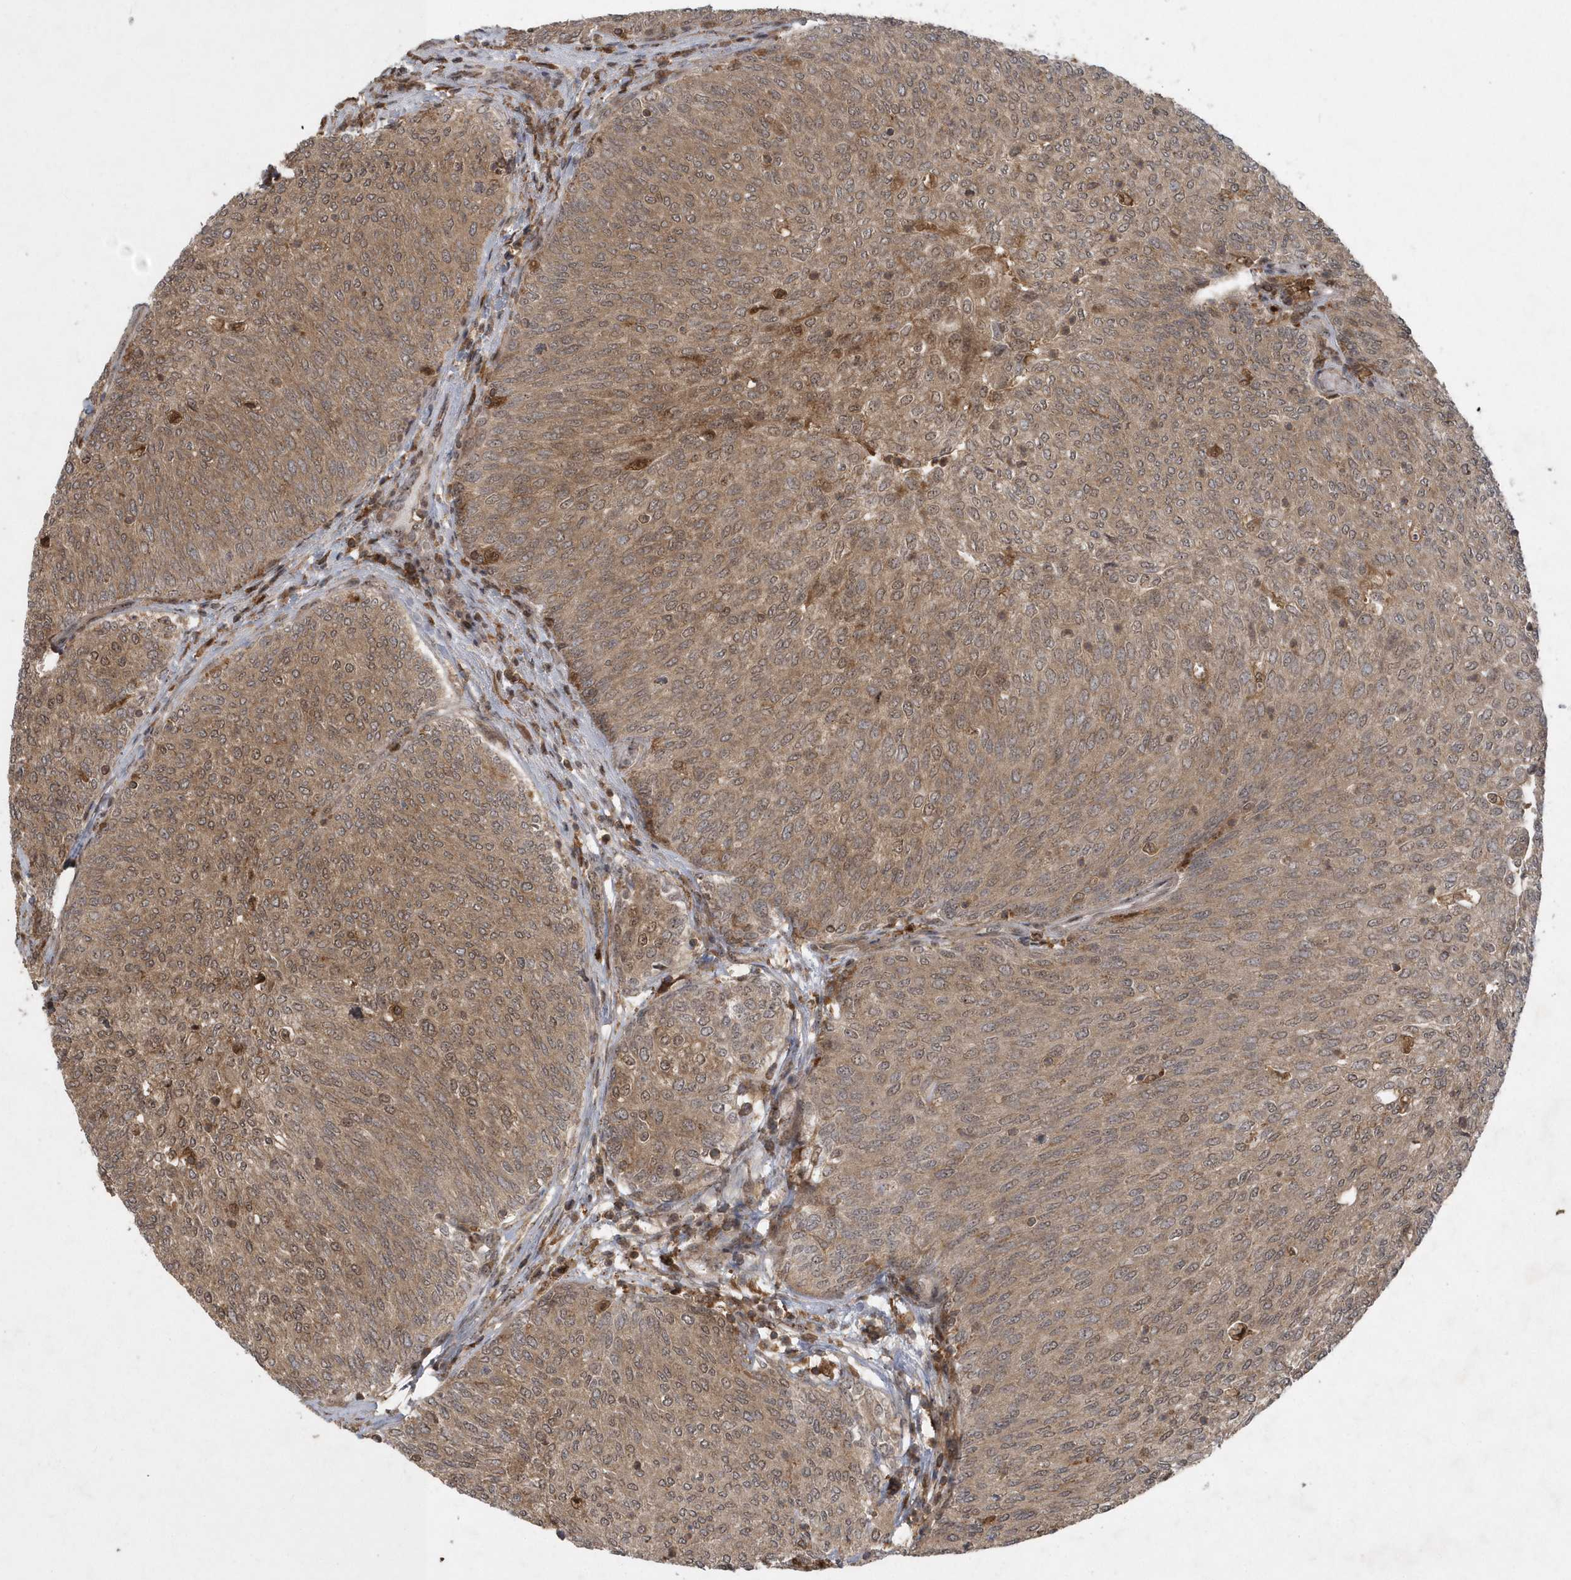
{"staining": {"intensity": "moderate", "quantity": ">75%", "location": "cytoplasmic/membranous"}, "tissue": "urothelial cancer", "cell_type": "Tumor cells", "image_type": "cancer", "snomed": [{"axis": "morphology", "description": "Urothelial carcinoma, Low grade"}, {"axis": "topography", "description": "Urinary bladder"}], "caption": "Brown immunohistochemical staining in urothelial cancer reveals moderate cytoplasmic/membranous staining in about >75% of tumor cells.", "gene": "LACC1", "patient": {"sex": "female", "age": 79}}